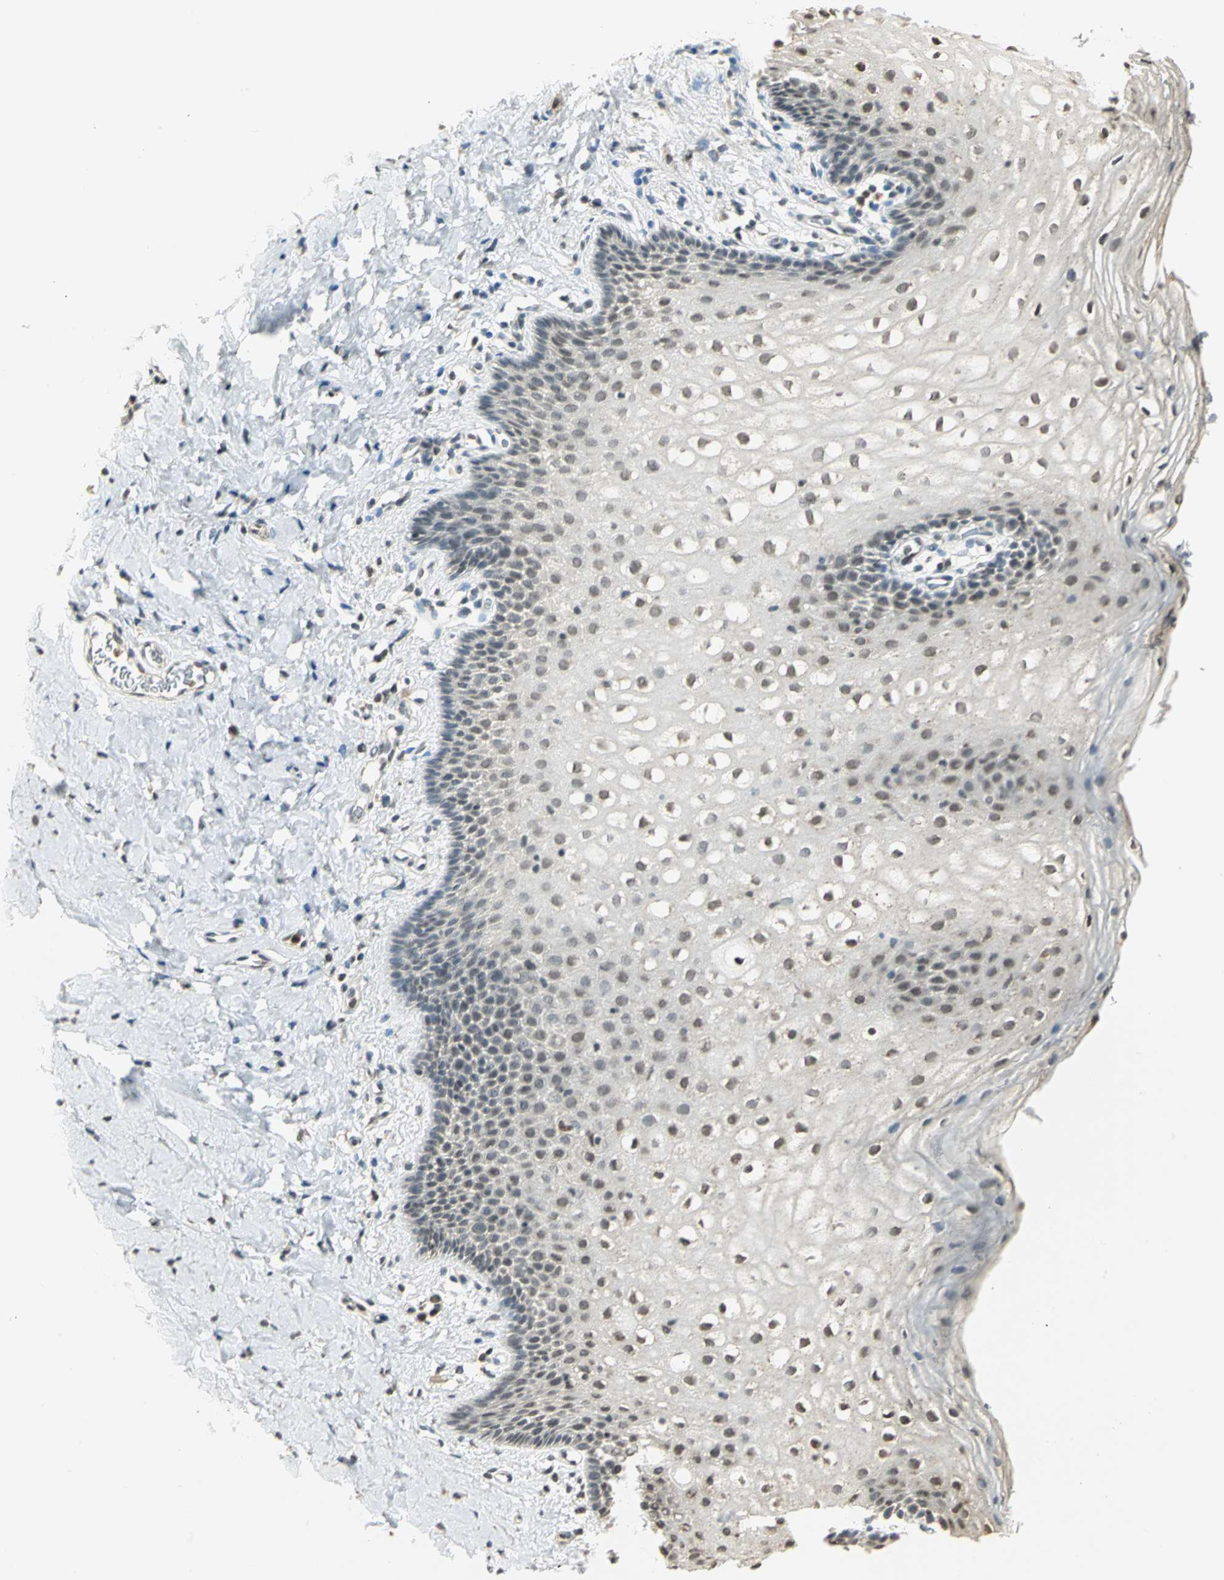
{"staining": {"intensity": "weak", "quantity": "25%-75%", "location": "nuclear"}, "tissue": "vagina", "cell_type": "Squamous epithelial cells", "image_type": "normal", "snomed": [{"axis": "morphology", "description": "Normal tissue, NOS"}, {"axis": "topography", "description": "Vagina"}], "caption": "Vagina stained for a protein (brown) reveals weak nuclear positive positivity in about 25%-75% of squamous epithelial cells.", "gene": "SMARCA5", "patient": {"sex": "female", "age": 55}}